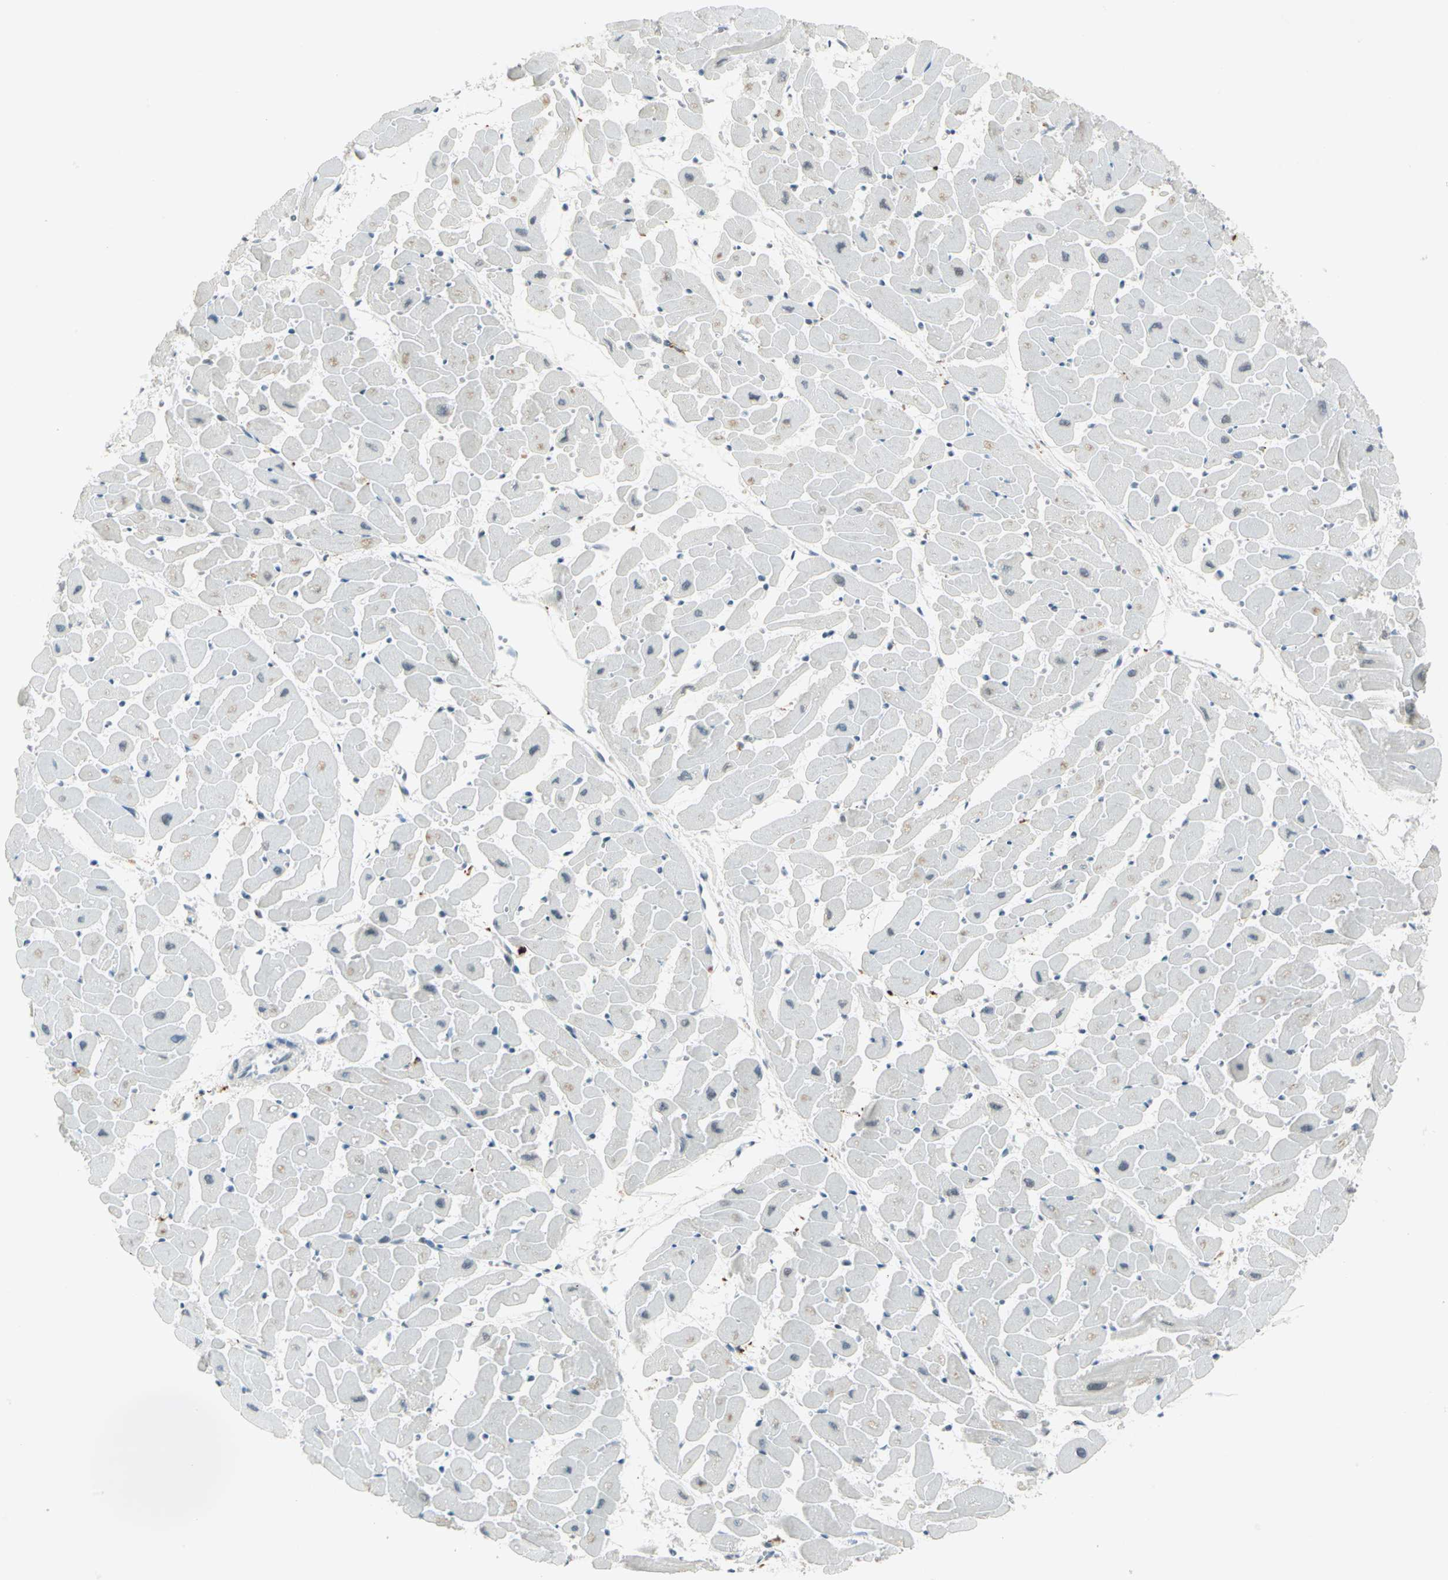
{"staining": {"intensity": "negative", "quantity": "none", "location": "none"}, "tissue": "heart muscle", "cell_type": "Cardiomyocytes", "image_type": "normal", "snomed": [{"axis": "morphology", "description": "Normal tissue, NOS"}, {"axis": "topography", "description": "Heart"}], "caption": "Protein analysis of benign heart muscle displays no significant staining in cardiomyocytes.", "gene": "MTMR10", "patient": {"sex": "female", "age": 19}}